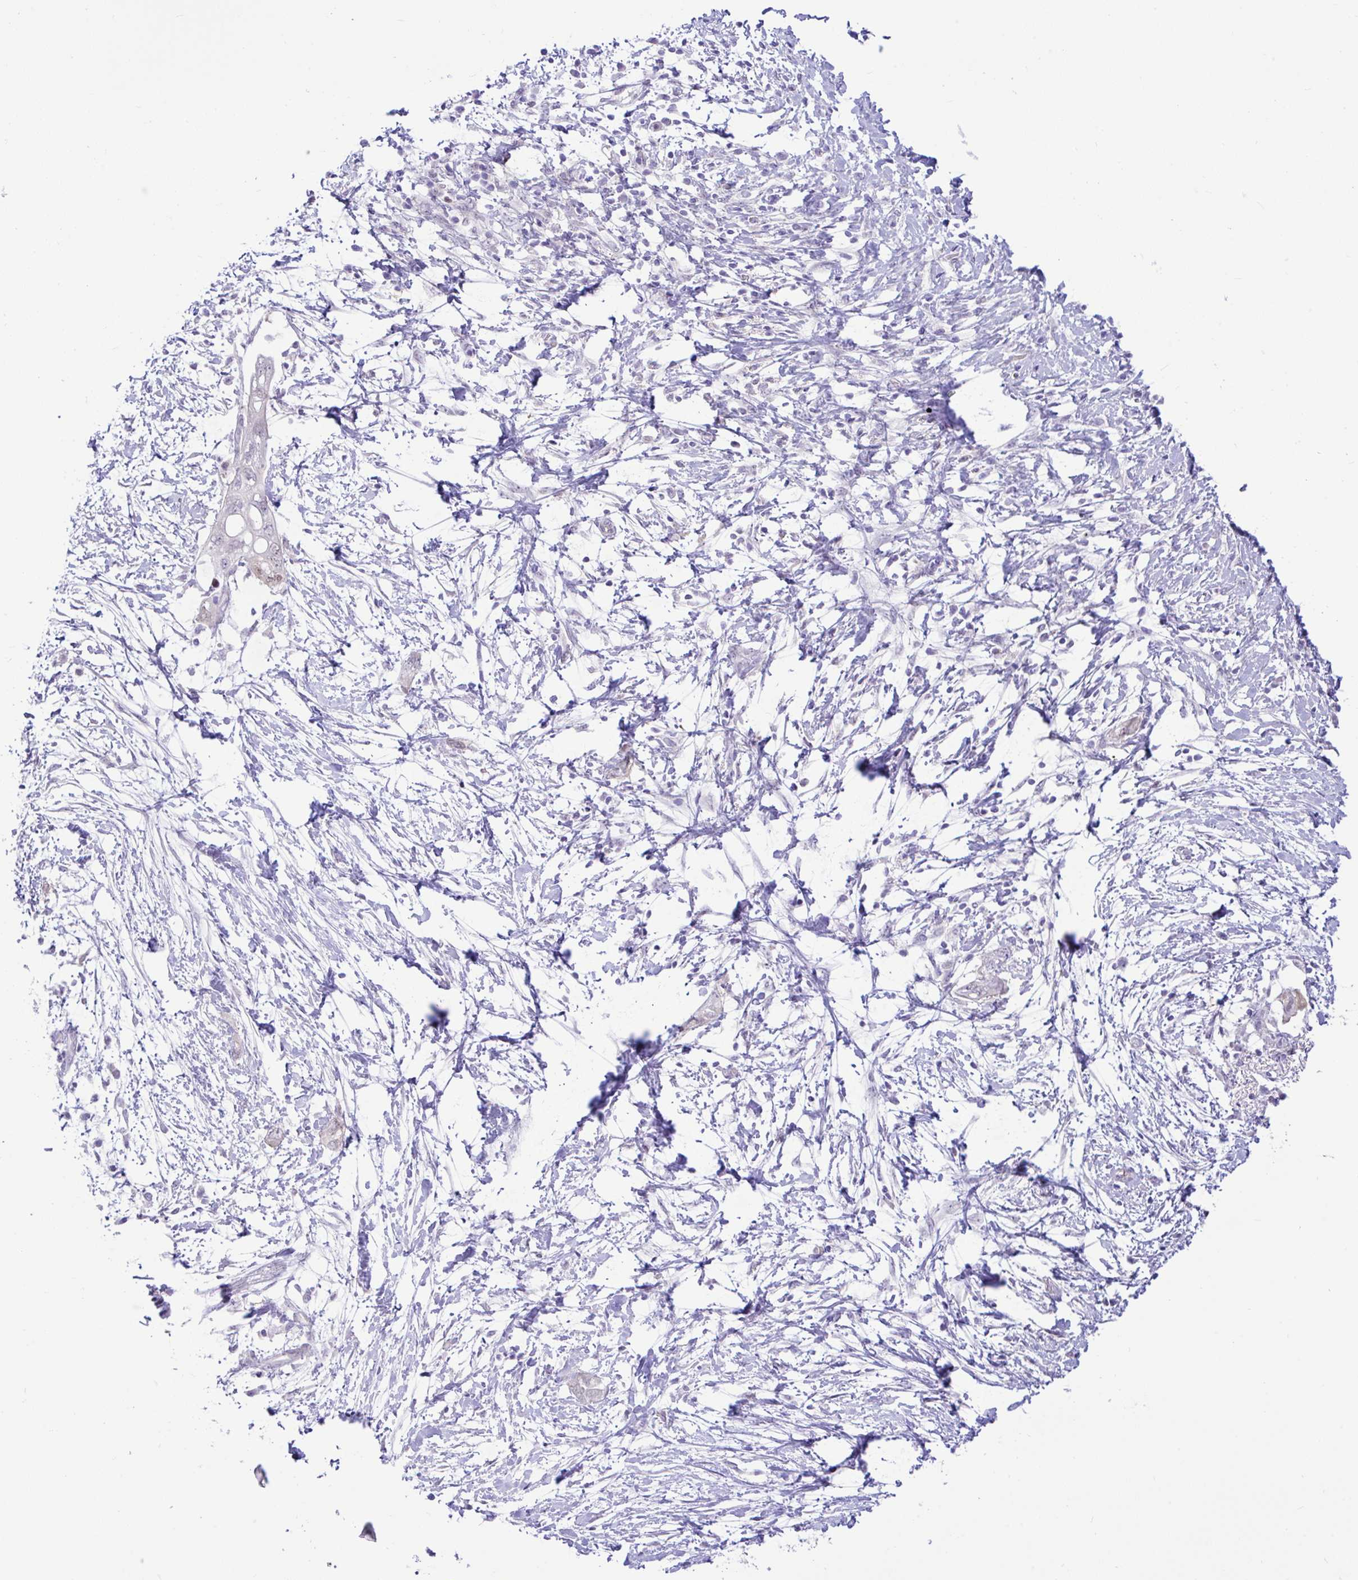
{"staining": {"intensity": "negative", "quantity": "none", "location": "none"}, "tissue": "pancreatic cancer", "cell_type": "Tumor cells", "image_type": "cancer", "snomed": [{"axis": "morphology", "description": "Adenocarcinoma, NOS"}, {"axis": "topography", "description": "Pancreas"}], "caption": "Immunohistochemistry (IHC) image of human pancreatic adenocarcinoma stained for a protein (brown), which demonstrates no positivity in tumor cells. The staining is performed using DAB brown chromogen with nuclei counter-stained in using hematoxylin.", "gene": "ZNF485", "patient": {"sex": "female", "age": 72}}